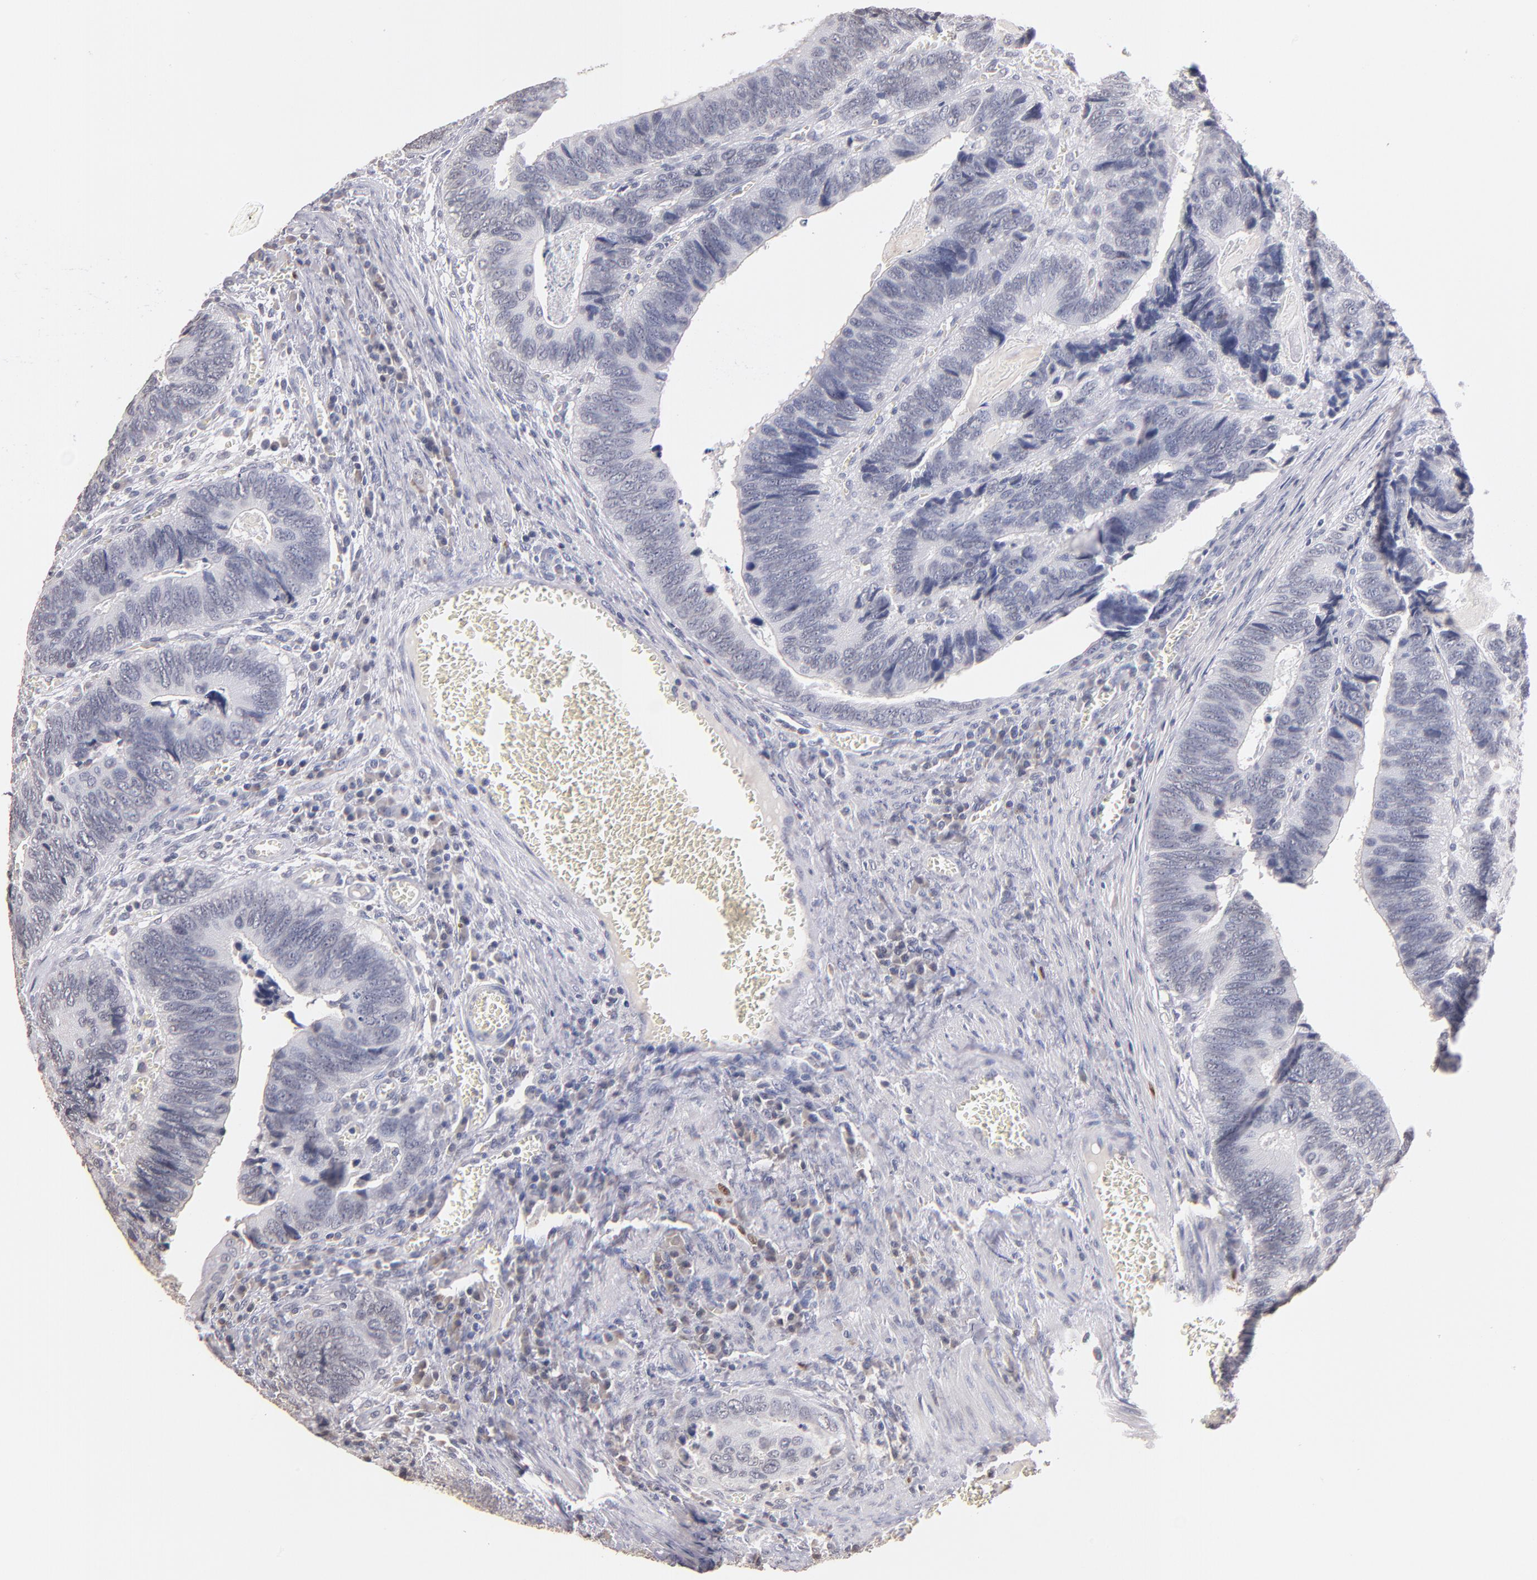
{"staining": {"intensity": "negative", "quantity": "none", "location": "none"}, "tissue": "colorectal cancer", "cell_type": "Tumor cells", "image_type": "cancer", "snomed": [{"axis": "morphology", "description": "Adenocarcinoma, NOS"}, {"axis": "topography", "description": "Colon"}], "caption": "Image shows no protein staining in tumor cells of colorectal adenocarcinoma tissue. The staining was performed using DAB (3,3'-diaminobenzidine) to visualize the protein expression in brown, while the nuclei were stained in blue with hematoxylin (Magnification: 20x).", "gene": "SOX10", "patient": {"sex": "male", "age": 72}}